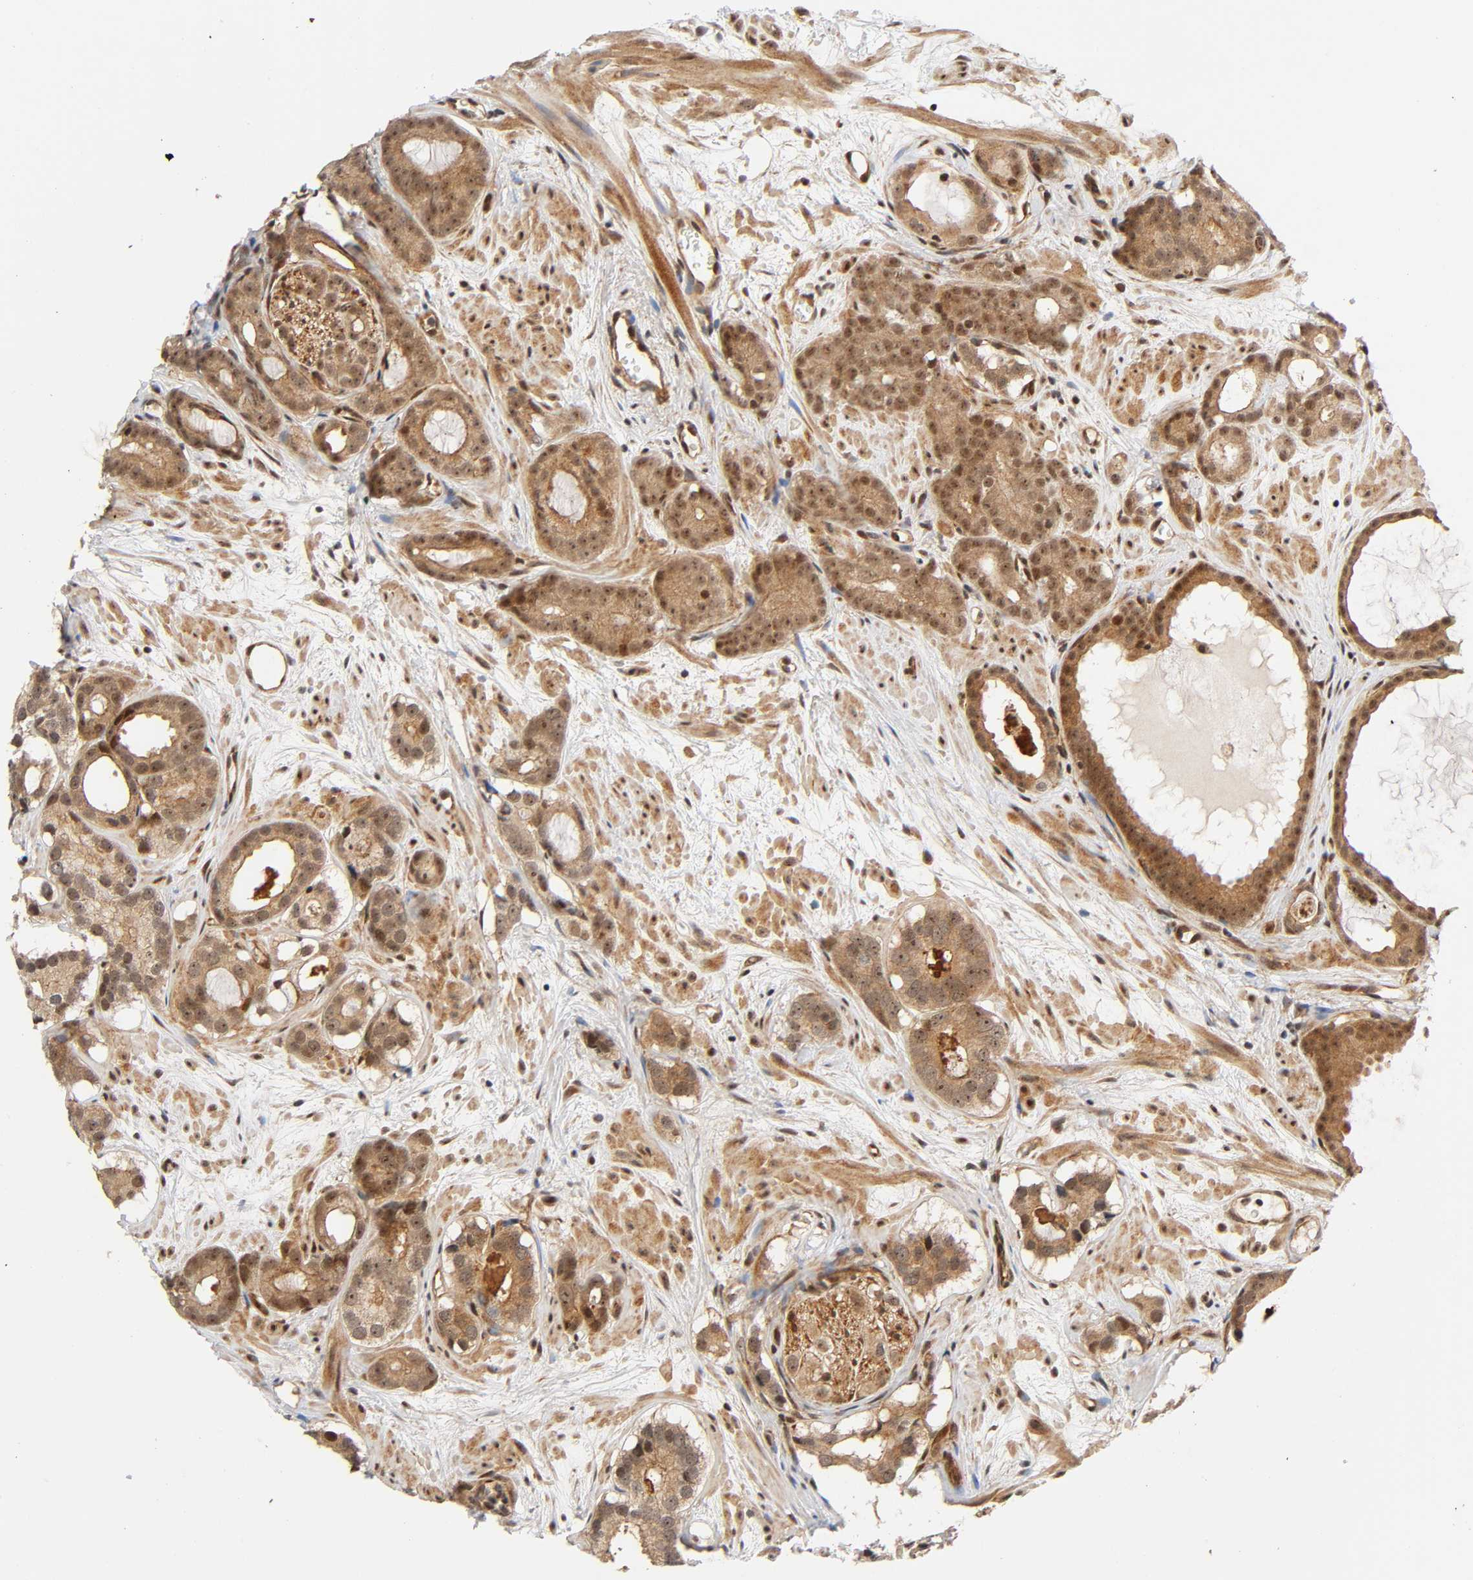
{"staining": {"intensity": "moderate", "quantity": ">75%", "location": "cytoplasmic/membranous,nuclear"}, "tissue": "prostate cancer", "cell_type": "Tumor cells", "image_type": "cancer", "snomed": [{"axis": "morphology", "description": "Adenocarcinoma, Low grade"}, {"axis": "topography", "description": "Prostate"}], "caption": "Adenocarcinoma (low-grade) (prostate) tissue demonstrates moderate cytoplasmic/membranous and nuclear positivity in approximately >75% of tumor cells, visualized by immunohistochemistry. Ihc stains the protein of interest in brown and the nuclei are stained blue.", "gene": "IQCJ-SCHIP1", "patient": {"sex": "male", "age": 57}}